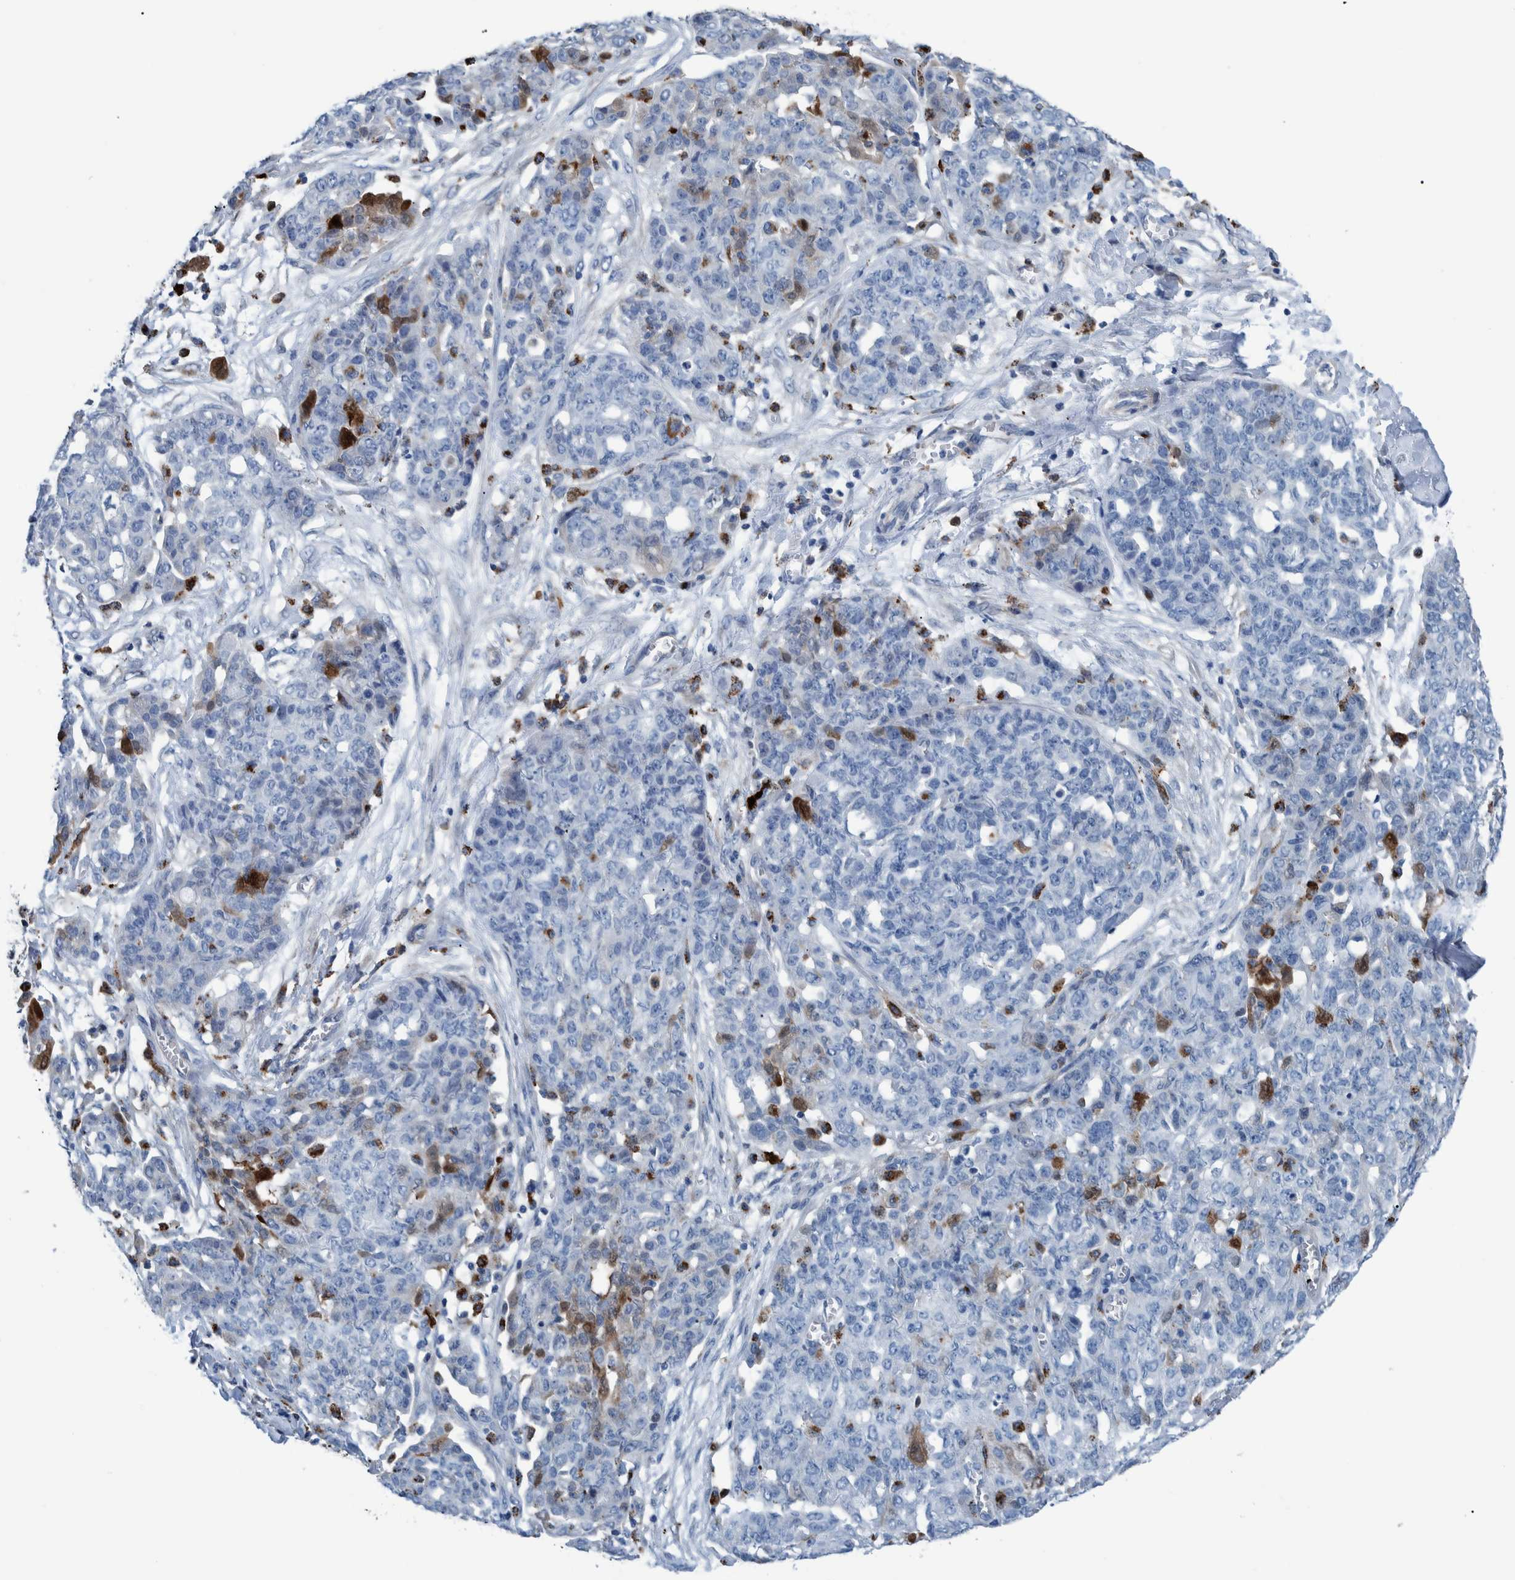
{"staining": {"intensity": "negative", "quantity": "none", "location": "none"}, "tissue": "ovarian cancer", "cell_type": "Tumor cells", "image_type": "cancer", "snomed": [{"axis": "morphology", "description": "Cystadenocarcinoma, serous, NOS"}, {"axis": "topography", "description": "Soft tissue"}, {"axis": "topography", "description": "Ovary"}], "caption": "This is a micrograph of immunohistochemistry staining of ovarian serous cystadenocarcinoma, which shows no staining in tumor cells.", "gene": "IDO1", "patient": {"sex": "female", "age": 57}}